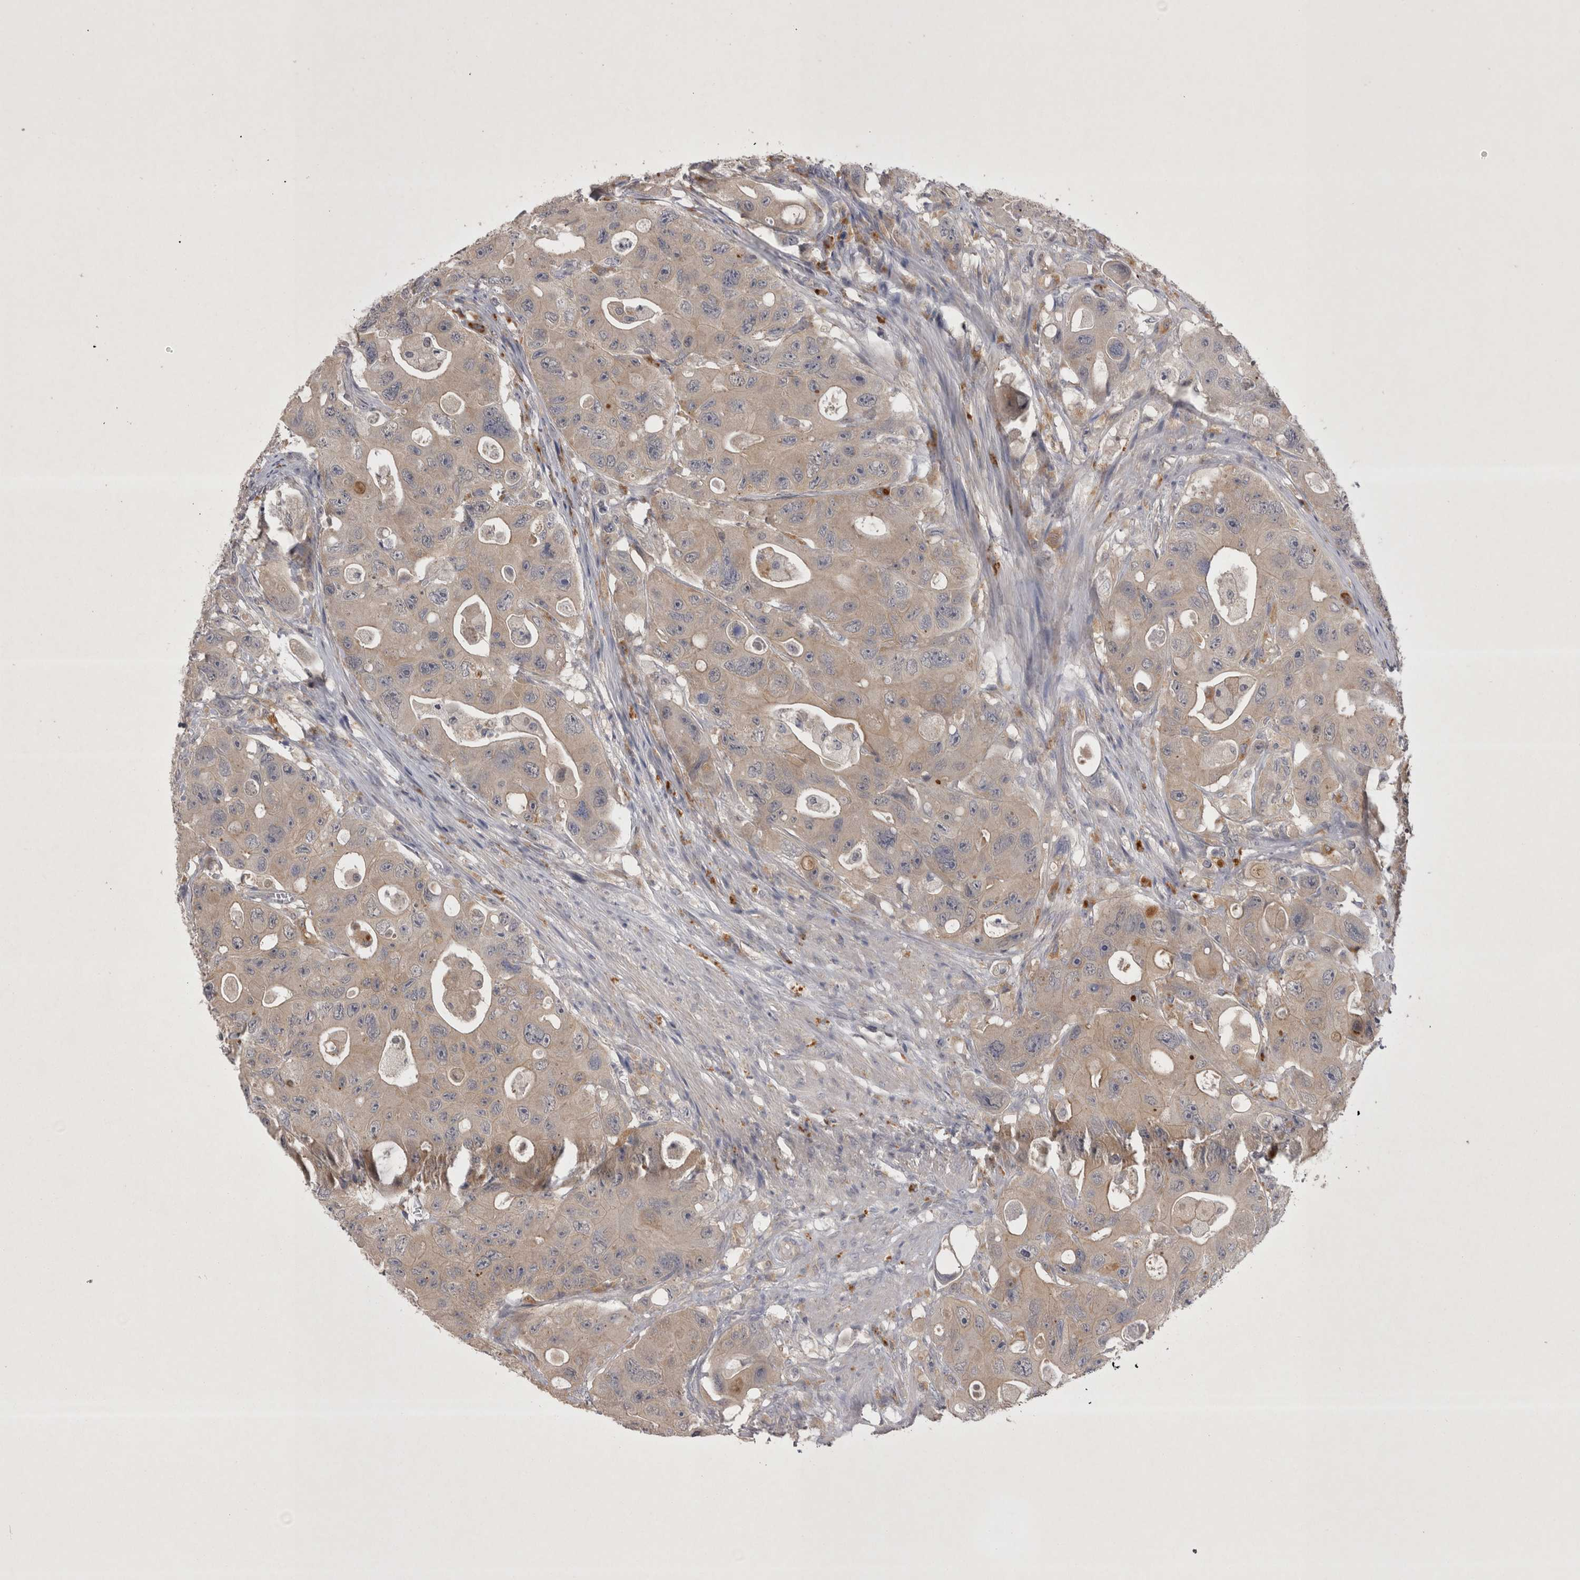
{"staining": {"intensity": "weak", "quantity": ">75%", "location": "cytoplasmic/membranous"}, "tissue": "colorectal cancer", "cell_type": "Tumor cells", "image_type": "cancer", "snomed": [{"axis": "morphology", "description": "Adenocarcinoma, NOS"}, {"axis": "topography", "description": "Colon"}], "caption": "Immunohistochemical staining of colorectal adenocarcinoma exhibits weak cytoplasmic/membranous protein positivity in approximately >75% of tumor cells. (DAB IHC, brown staining for protein, blue staining for nuclei).", "gene": "CTBS", "patient": {"sex": "female", "age": 46}}